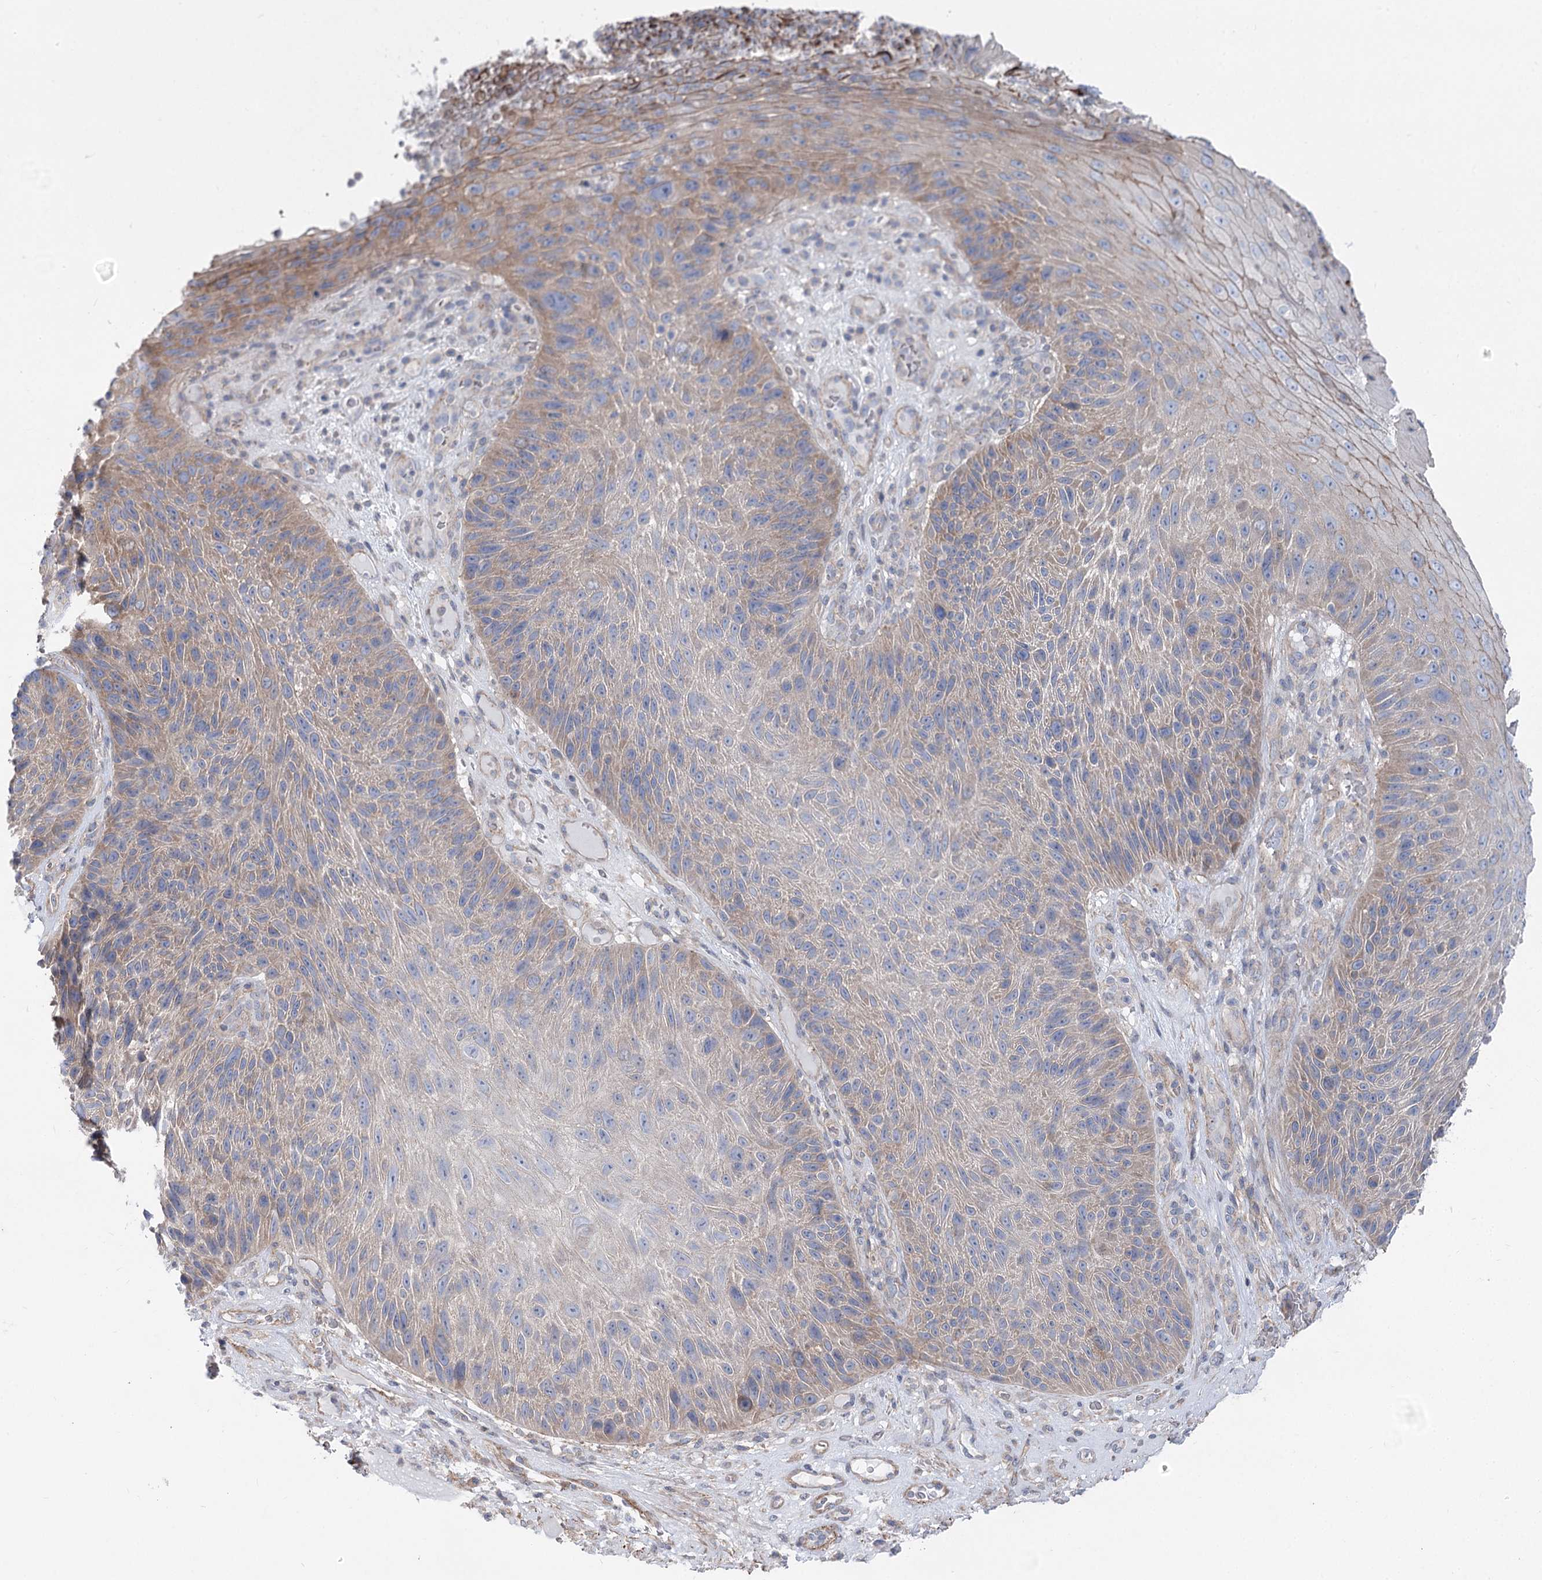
{"staining": {"intensity": "negative", "quantity": "none", "location": "none"}, "tissue": "skin cancer", "cell_type": "Tumor cells", "image_type": "cancer", "snomed": [{"axis": "morphology", "description": "Squamous cell carcinoma, NOS"}, {"axis": "topography", "description": "Skin"}], "caption": "Skin cancer was stained to show a protein in brown. There is no significant staining in tumor cells.", "gene": "LARP1B", "patient": {"sex": "female", "age": 88}}